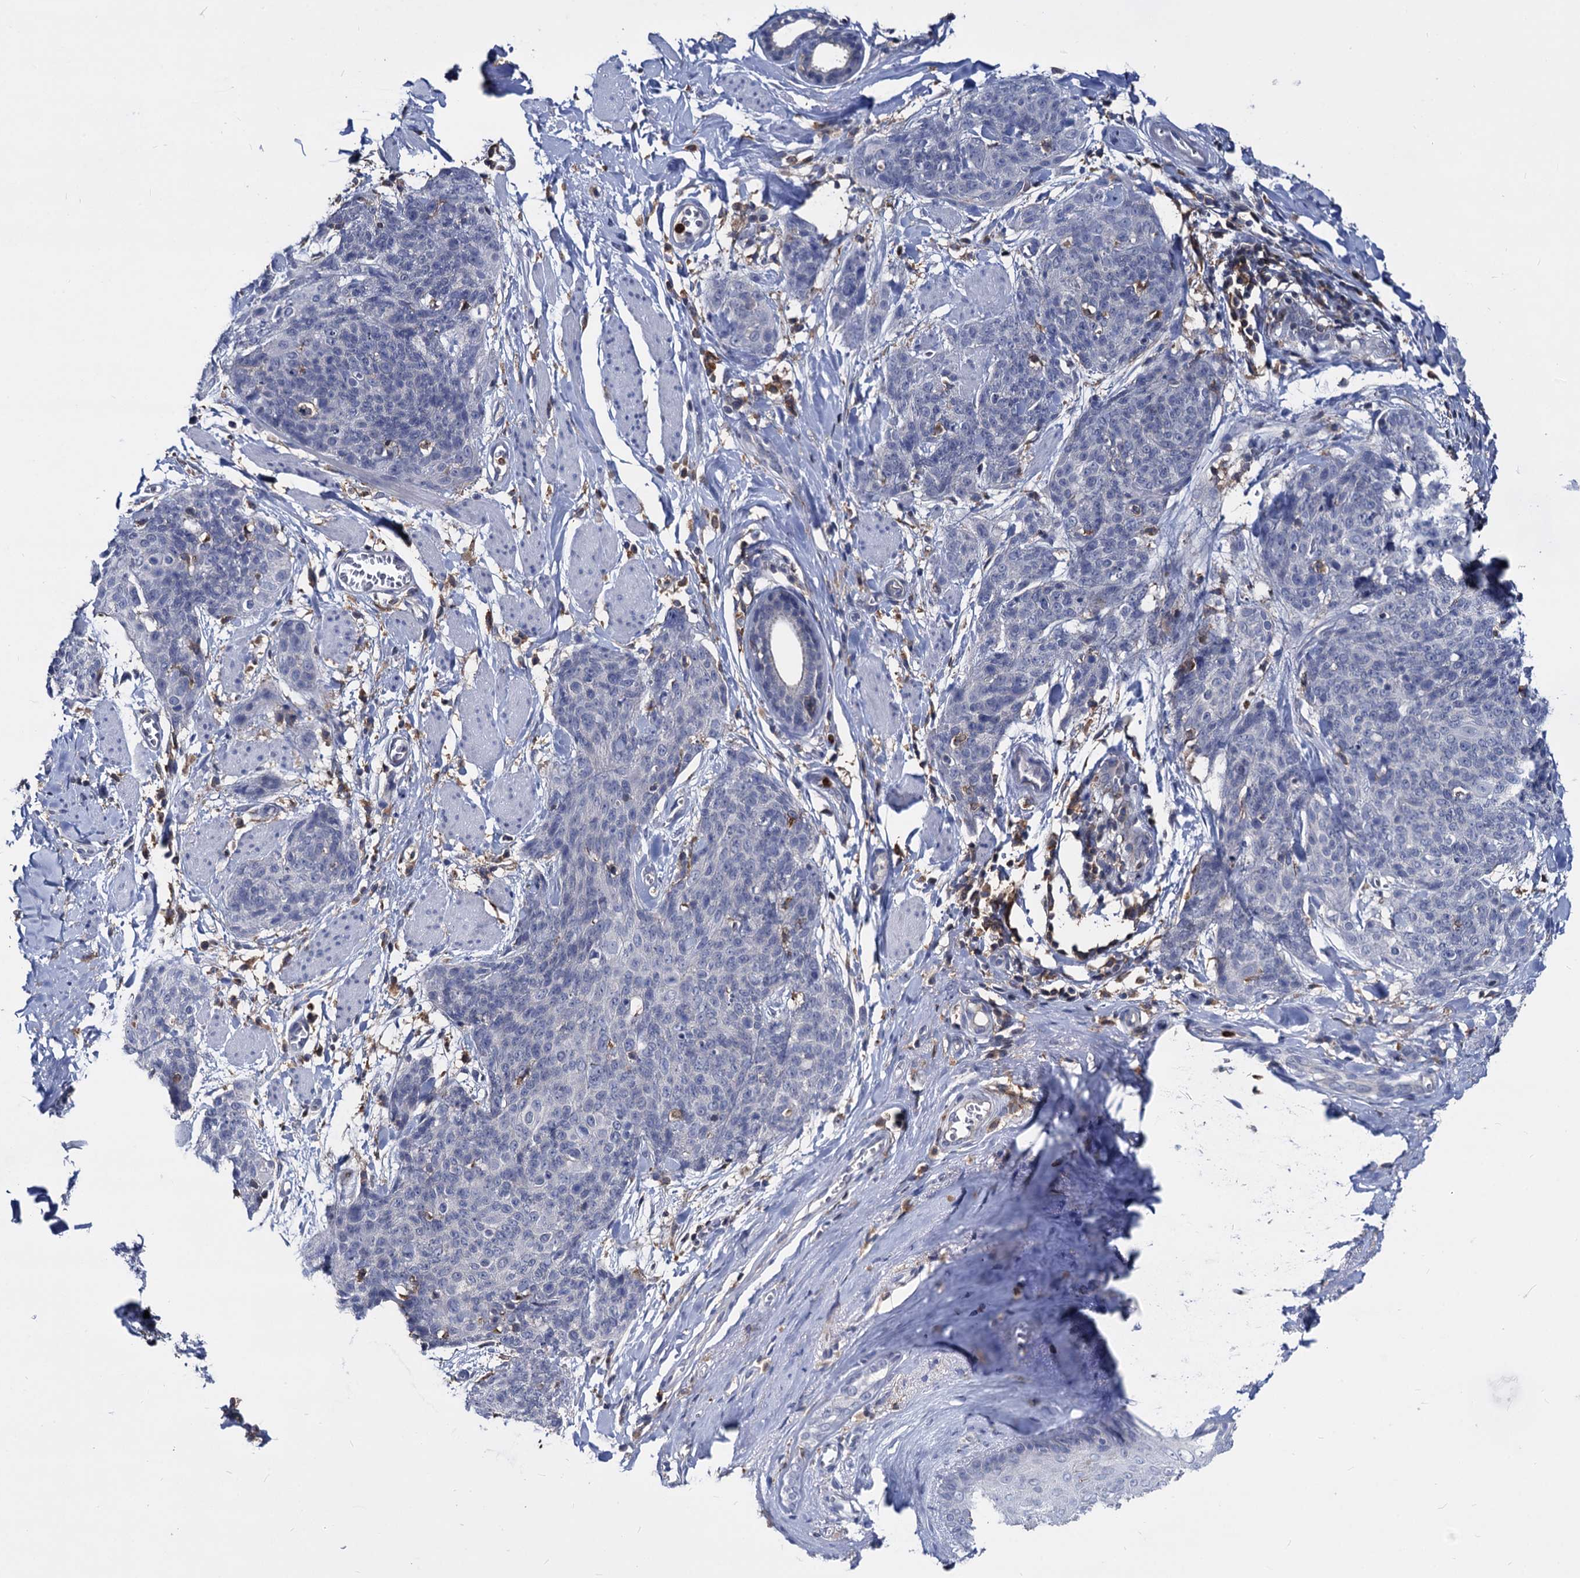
{"staining": {"intensity": "negative", "quantity": "none", "location": "none"}, "tissue": "skin cancer", "cell_type": "Tumor cells", "image_type": "cancer", "snomed": [{"axis": "morphology", "description": "Squamous cell carcinoma, NOS"}, {"axis": "topography", "description": "Skin"}, {"axis": "topography", "description": "Vulva"}], "caption": "There is no significant expression in tumor cells of skin cancer.", "gene": "RHOG", "patient": {"sex": "female", "age": 85}}